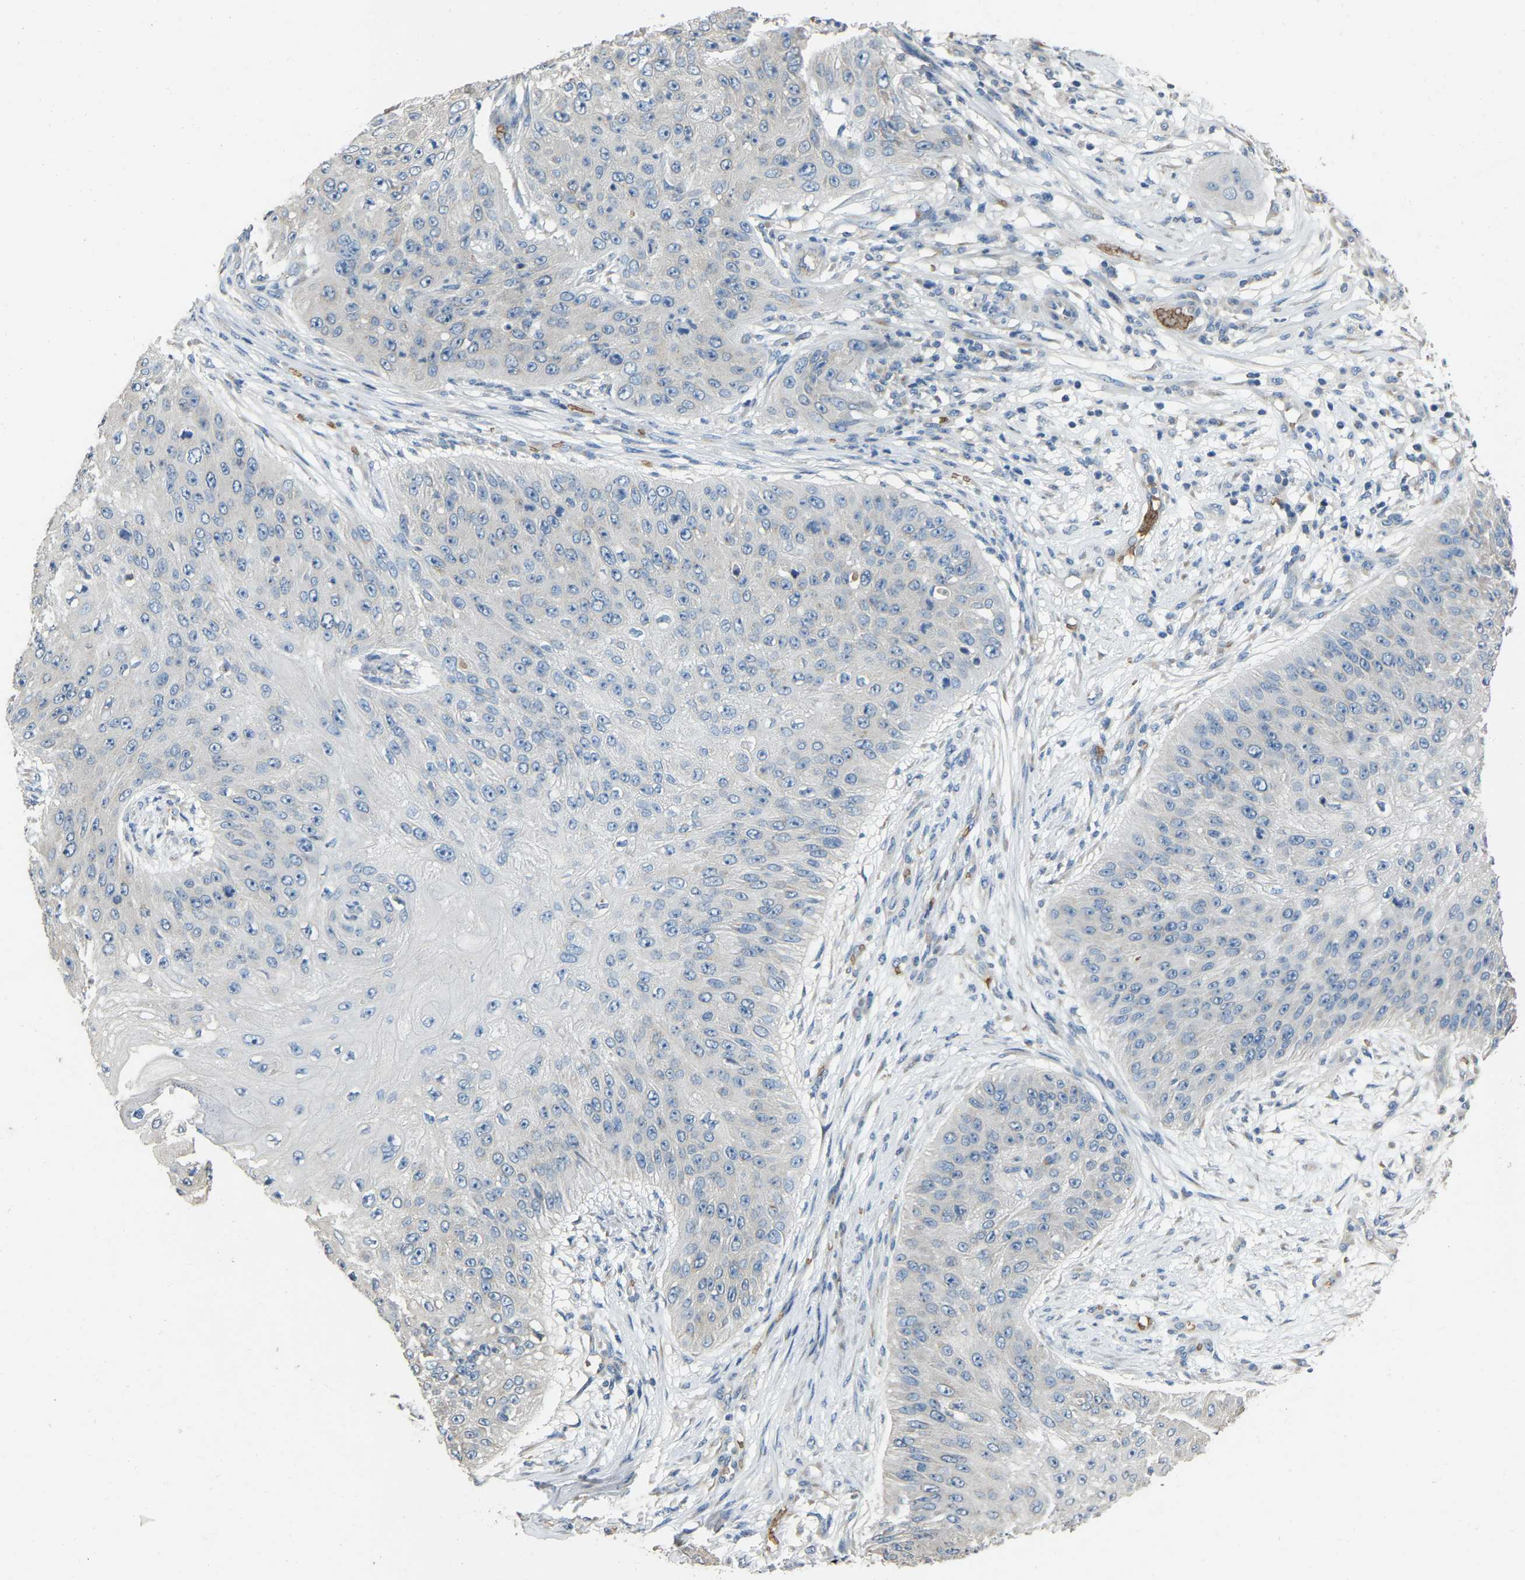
{"staining": {"intensity": "negative", "quantity": "none", "location": "none"}, "tissue": "skin cancer", "cell_type": "Tumor cells", "image_type": "cancer", "snomed": [{"axis": "morphology", "description": "Squamous cell carcinoma, NOS"}, {"axis": "topography", "description": "Skin"}], "caption": "A micrograph of human skin squamous cell carcinoma is negative for staining in tumor cells.", "gene": "CFAP298", "patient": {"sex": "female", "age": 80}}